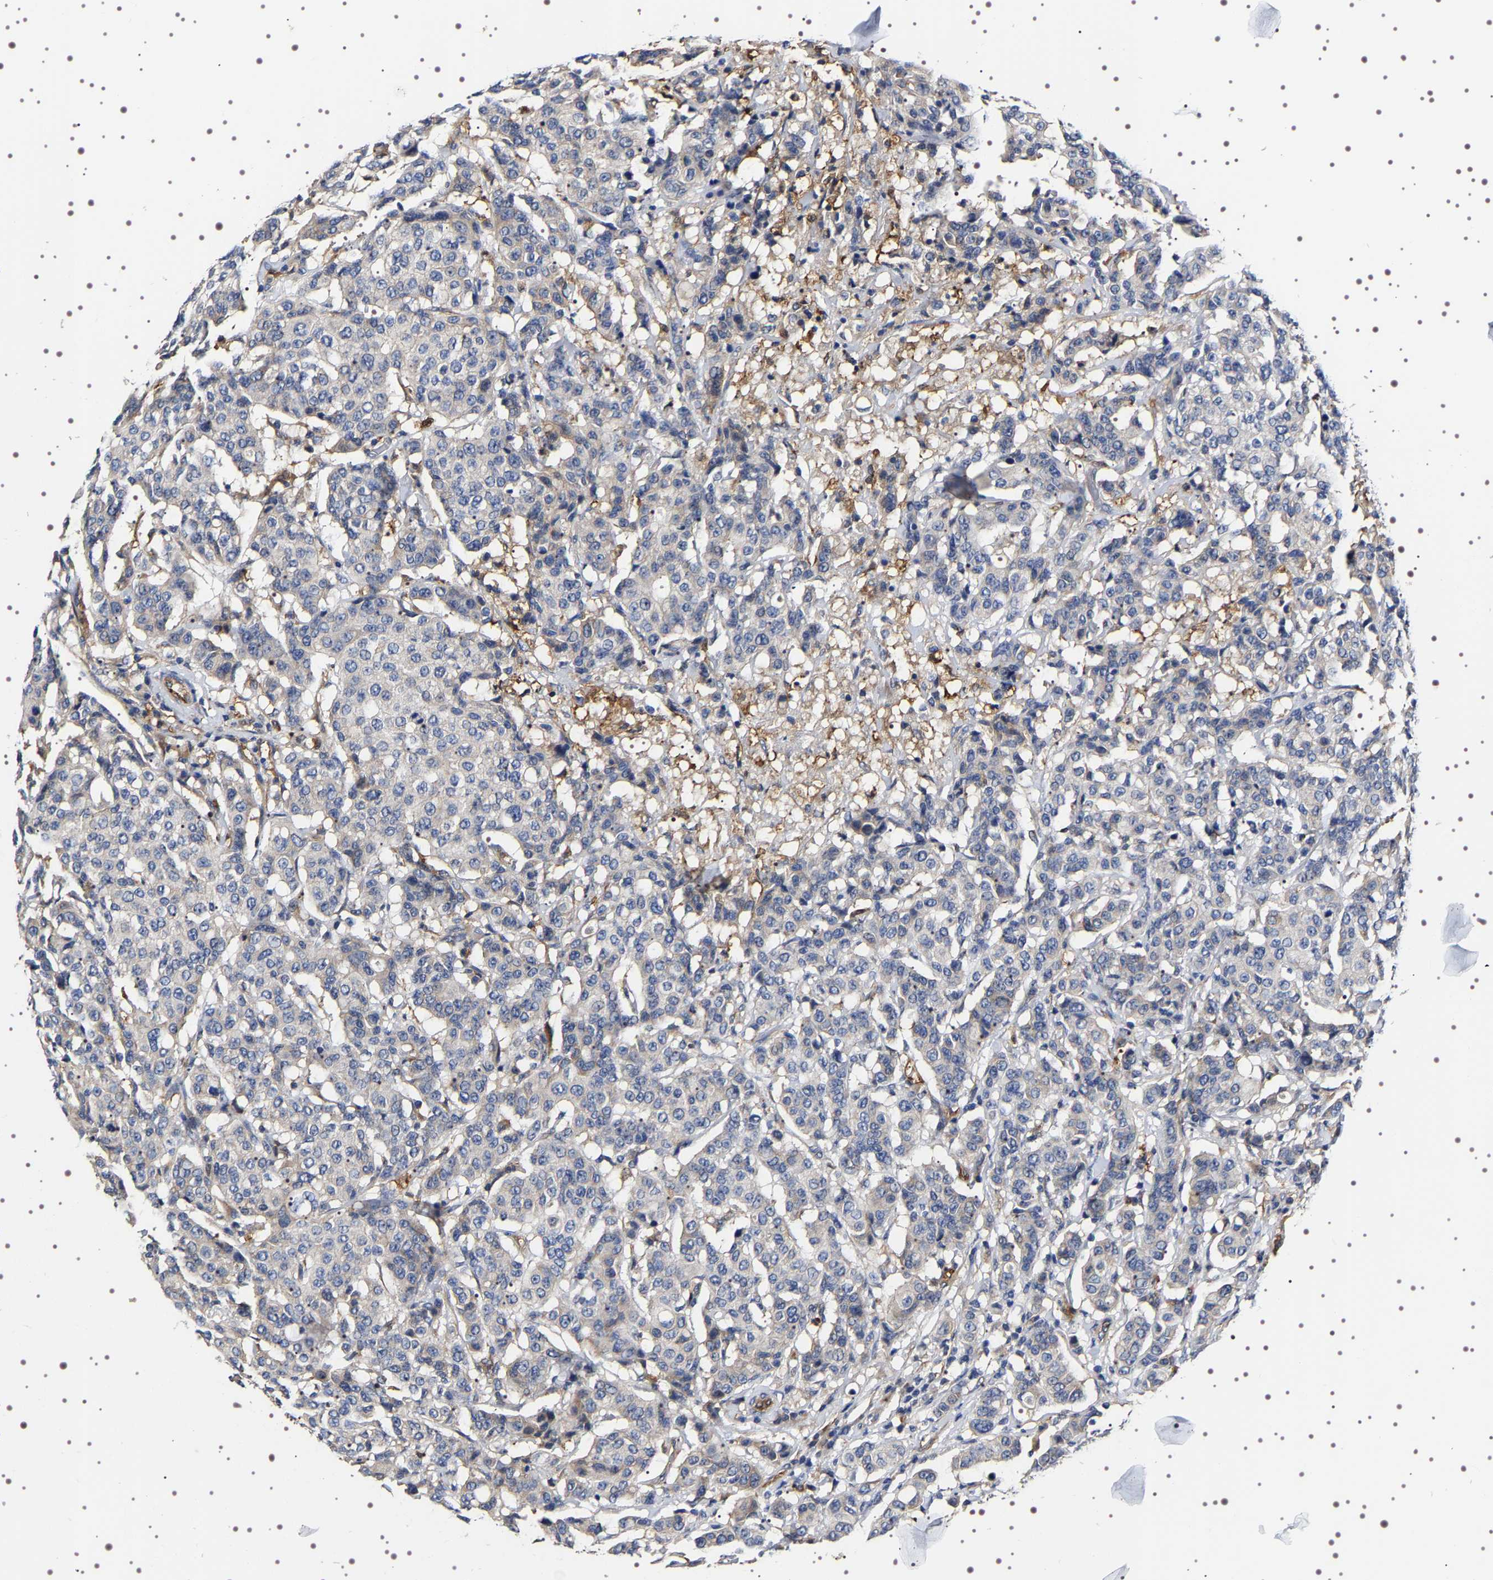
{"staining": {"intensity": "negative", "quantity": "none", "location": "none"}, "tissue": "breast cancer", "cell_type": "Tumor cells", "image_type": "cancer", "snomed": [{"axis": "morphology", "description": "Duct carcinoma"}, {"axis": "topography", "description": "Breast"}], "caption": "This micrograph is of breast cancer (invasive ductal carcinoma) stained with immunohistochemistry to label a protein in brown with the nuclei are counter-stained blue. There is no positivity in tumor cells.", "gene": "ALPL", "patient": {"sex": "female", "age": 27}}